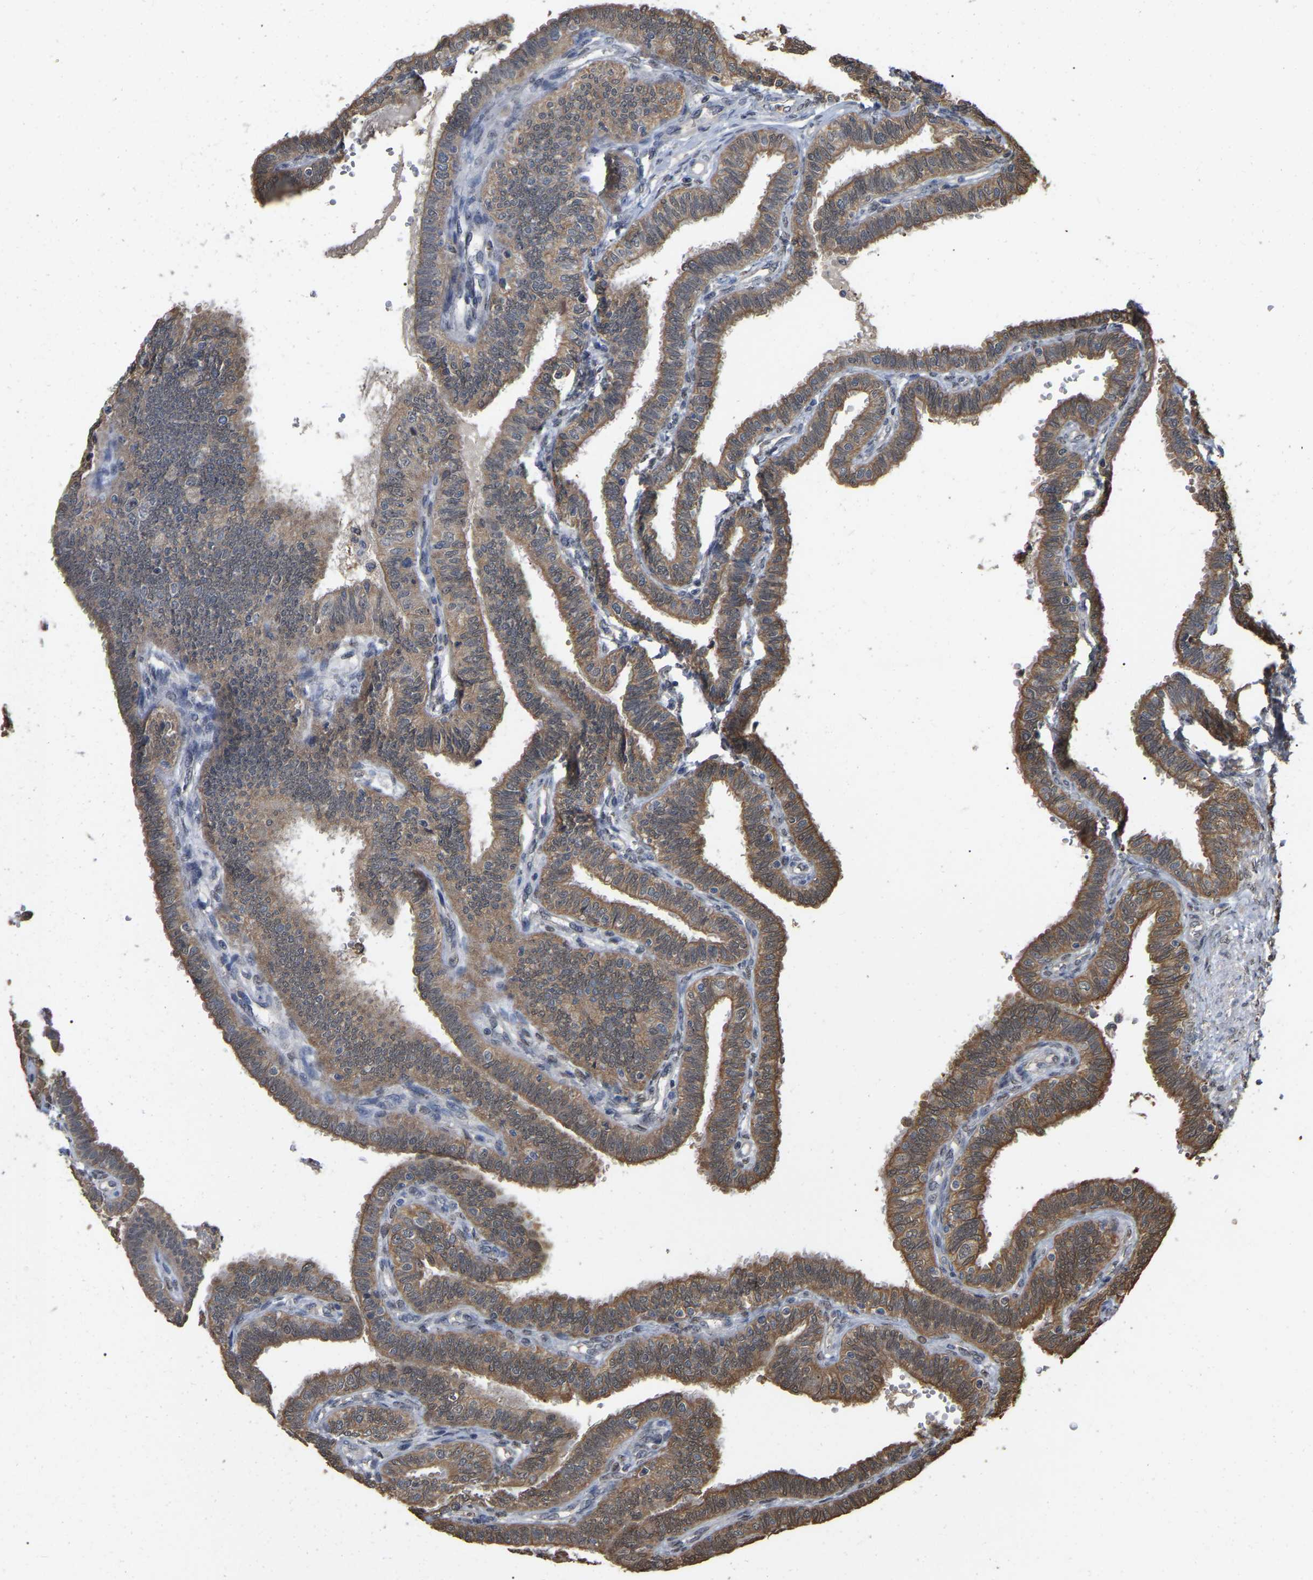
{"staining": {"intensity": "moderate", "quantity": ">75%", "location": "cytoplasmic/membranous"}, "tissue": "fallopian tube", "cell_type": "Glandular cells", "image_type": "normal", "snomed": [{"axis": "morphology", "description": "Normal tissue, NOS"}, {"axis": "topography", "description": "Fallopian tube"}, {"axis": "topography", "description": "Placenta"}], "caption": "Immunohistochemistry of benign human fallopian tube reveals medium levels of moderate cytoplasmic/membranous staining in about >75% of glandular cells.", "gene": "FAM219A", "patient": {"sex": "female", "age": 34}}